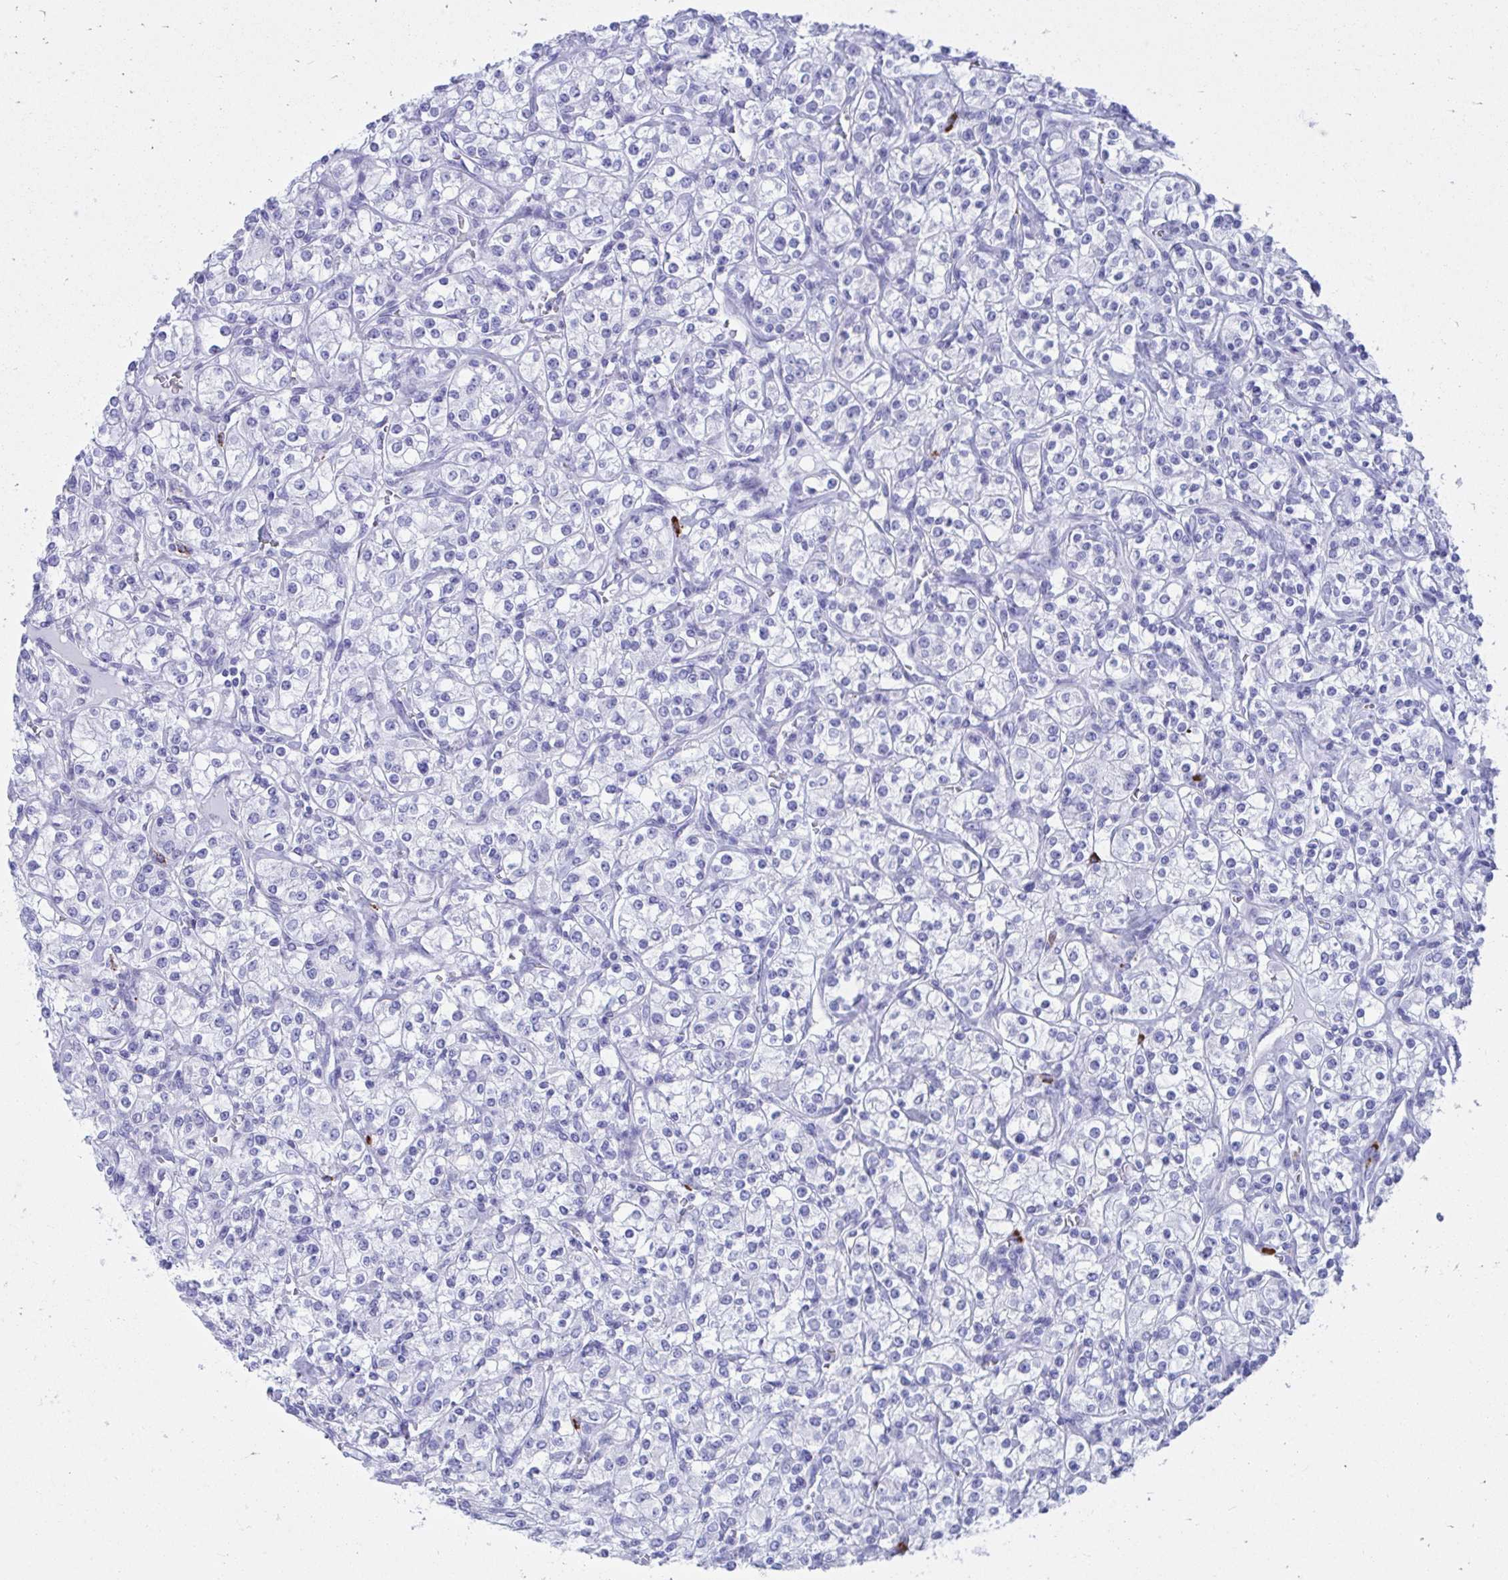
{"staining": {"intensity": "negative", "quantity": "none", "location": "none"}, "tissue": "renal cancer", "cell_type": "Tumor cells", "image_type": "cancer", "snomed": [{"axis": "morphology", "description": "Adenocarcinoma, NOS"}, {"axis": "topography", "description": "Kidney"}], "caption": "This histopathology image is of renal cancer (adenocarcinoma) stained with immunohistochemistry to label a protein in brown with the nuclei are counter-stained blue. There is no positivity in tumor cells.", "gene": "SHISA8", "patient": {"sex": "male", "age": 77}}